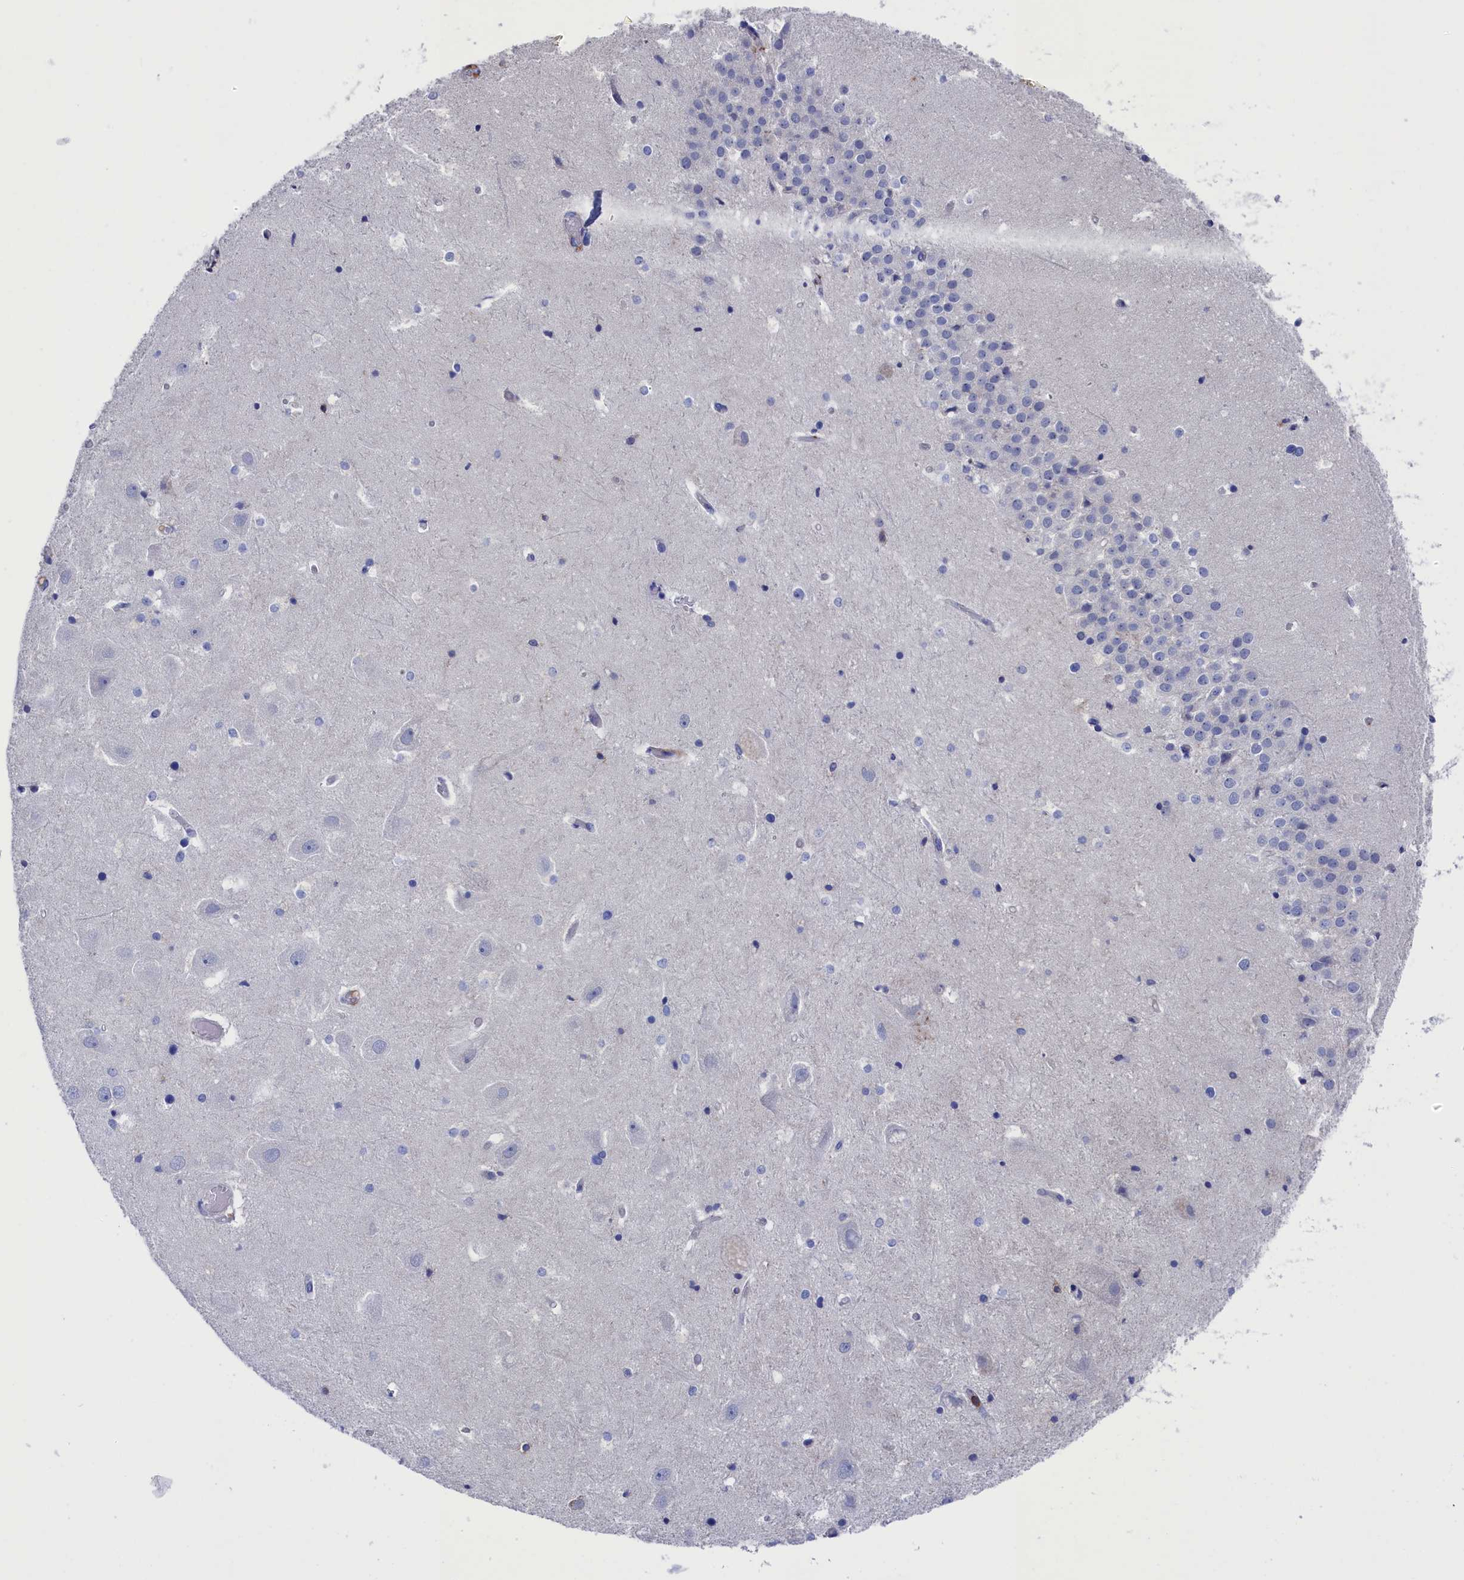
{"staining": {"intensity": "moderate", "quantity": "<25%", "location": "cytoplasmic/membranous"}, "tissue": "hippocampus", "cell_type": "Glial cells", "image_type": "normal", "snomed": [{"axis": "morphology", "description": "Normal tissue, NOS"}, {"axis": "topography", "description": "Hippocampus"}], "caption": "A low amount of moderate cytoplasmic/membranous expression is identified in approximately <25% of glial cells in benign hippocampus.", "gene": "TYROBP", "patient": {"sex": "female", "age": 52}}